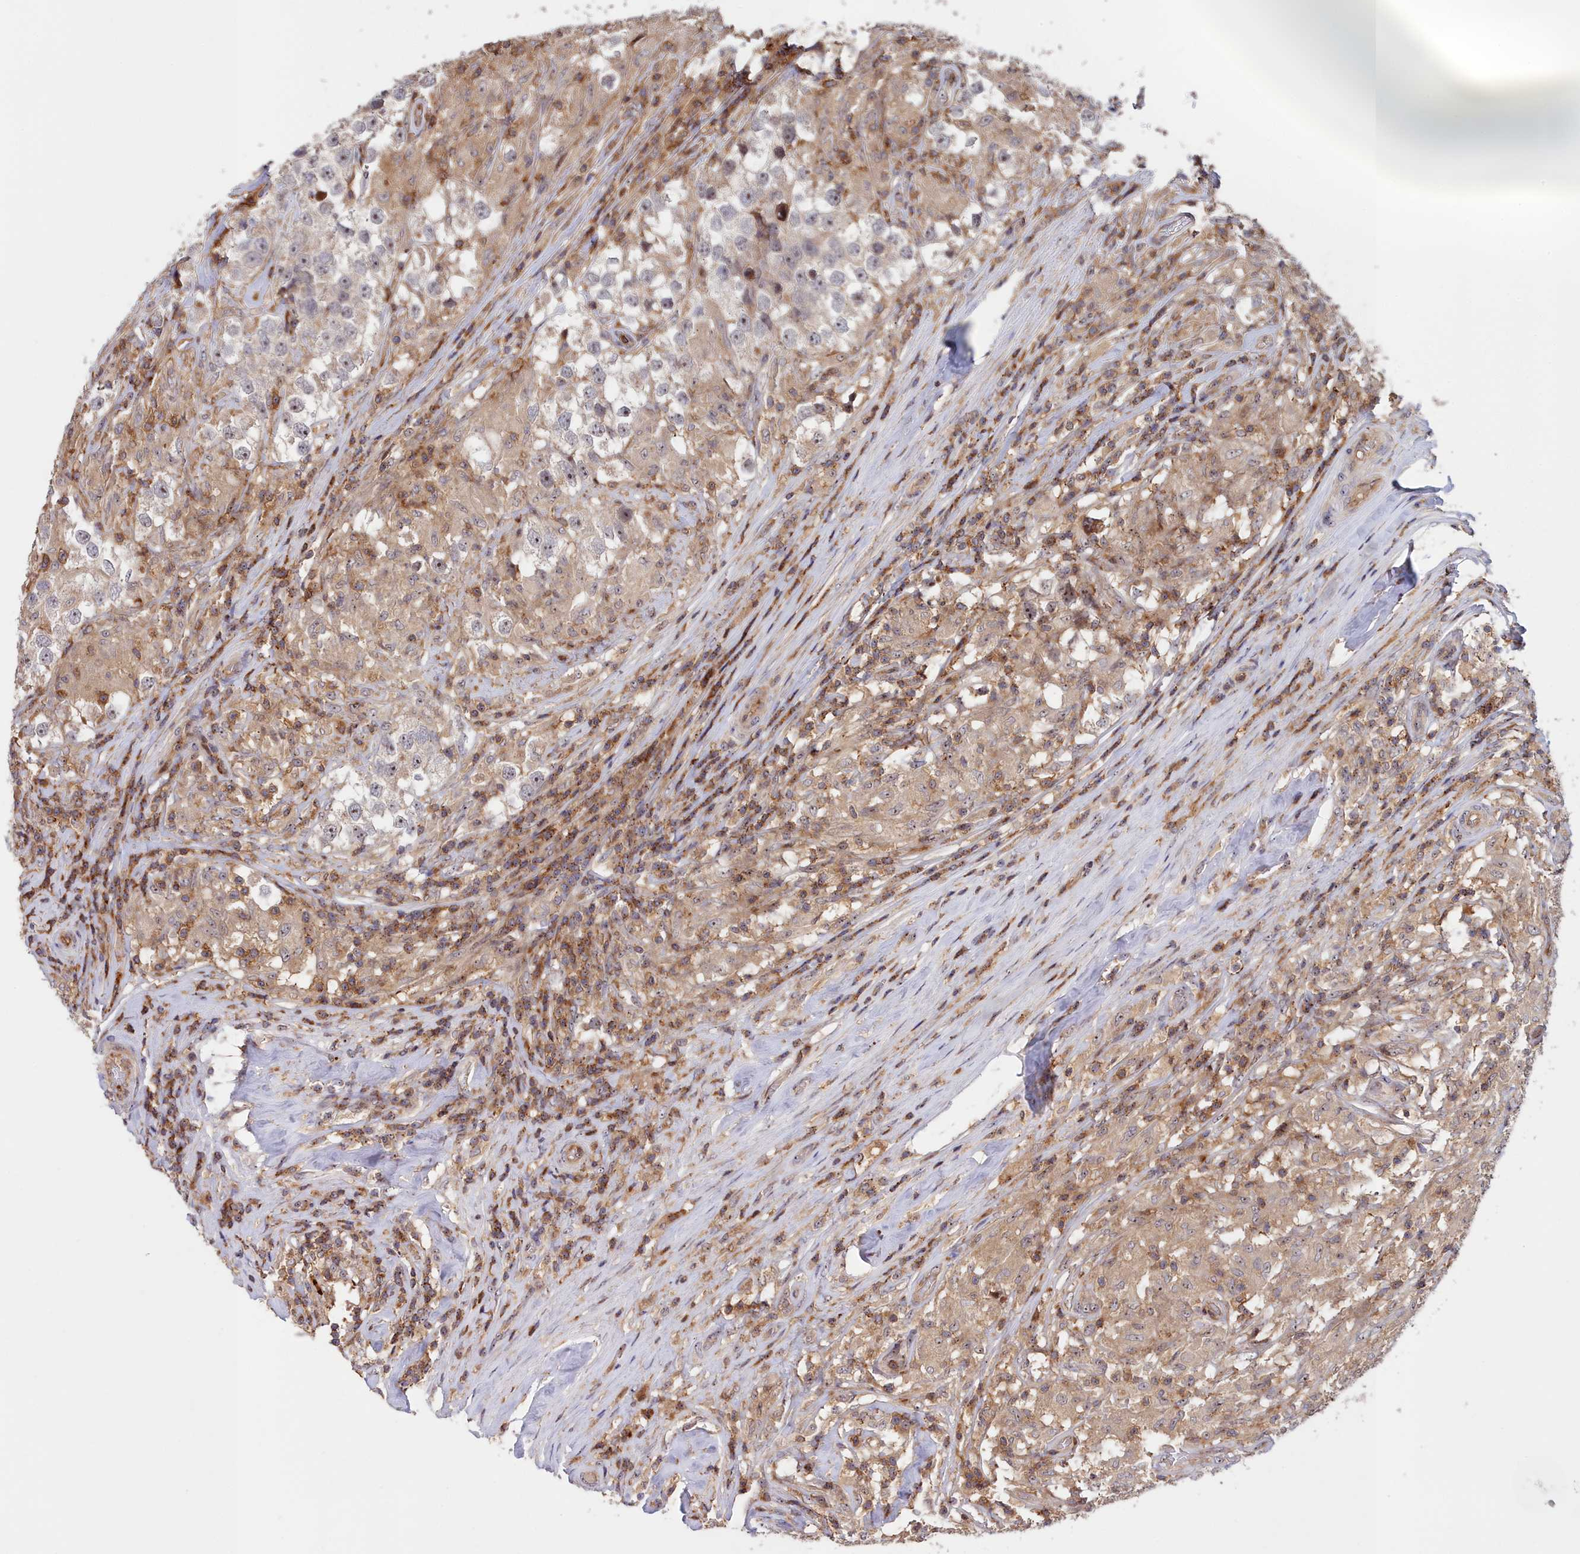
{"staining": {"intensity": "weak", "quantity": "<25%", "location": "cytoplasmic/membranous"}, "tissue": "testis cancer", "cell_type": "Tumor cells", "image_type": "cancer", "snomed": [{"axis": "morphology", "description": "Seminoma, NOS"}, {"axis": "topography", "description": "Testis"}], "caption": "Immunohistochemical staining of human testis seminoma demonstrates no significant staining in tumor cells.", "gene": "NEURL4", "patient": {"sex": "male", "age": 46}}